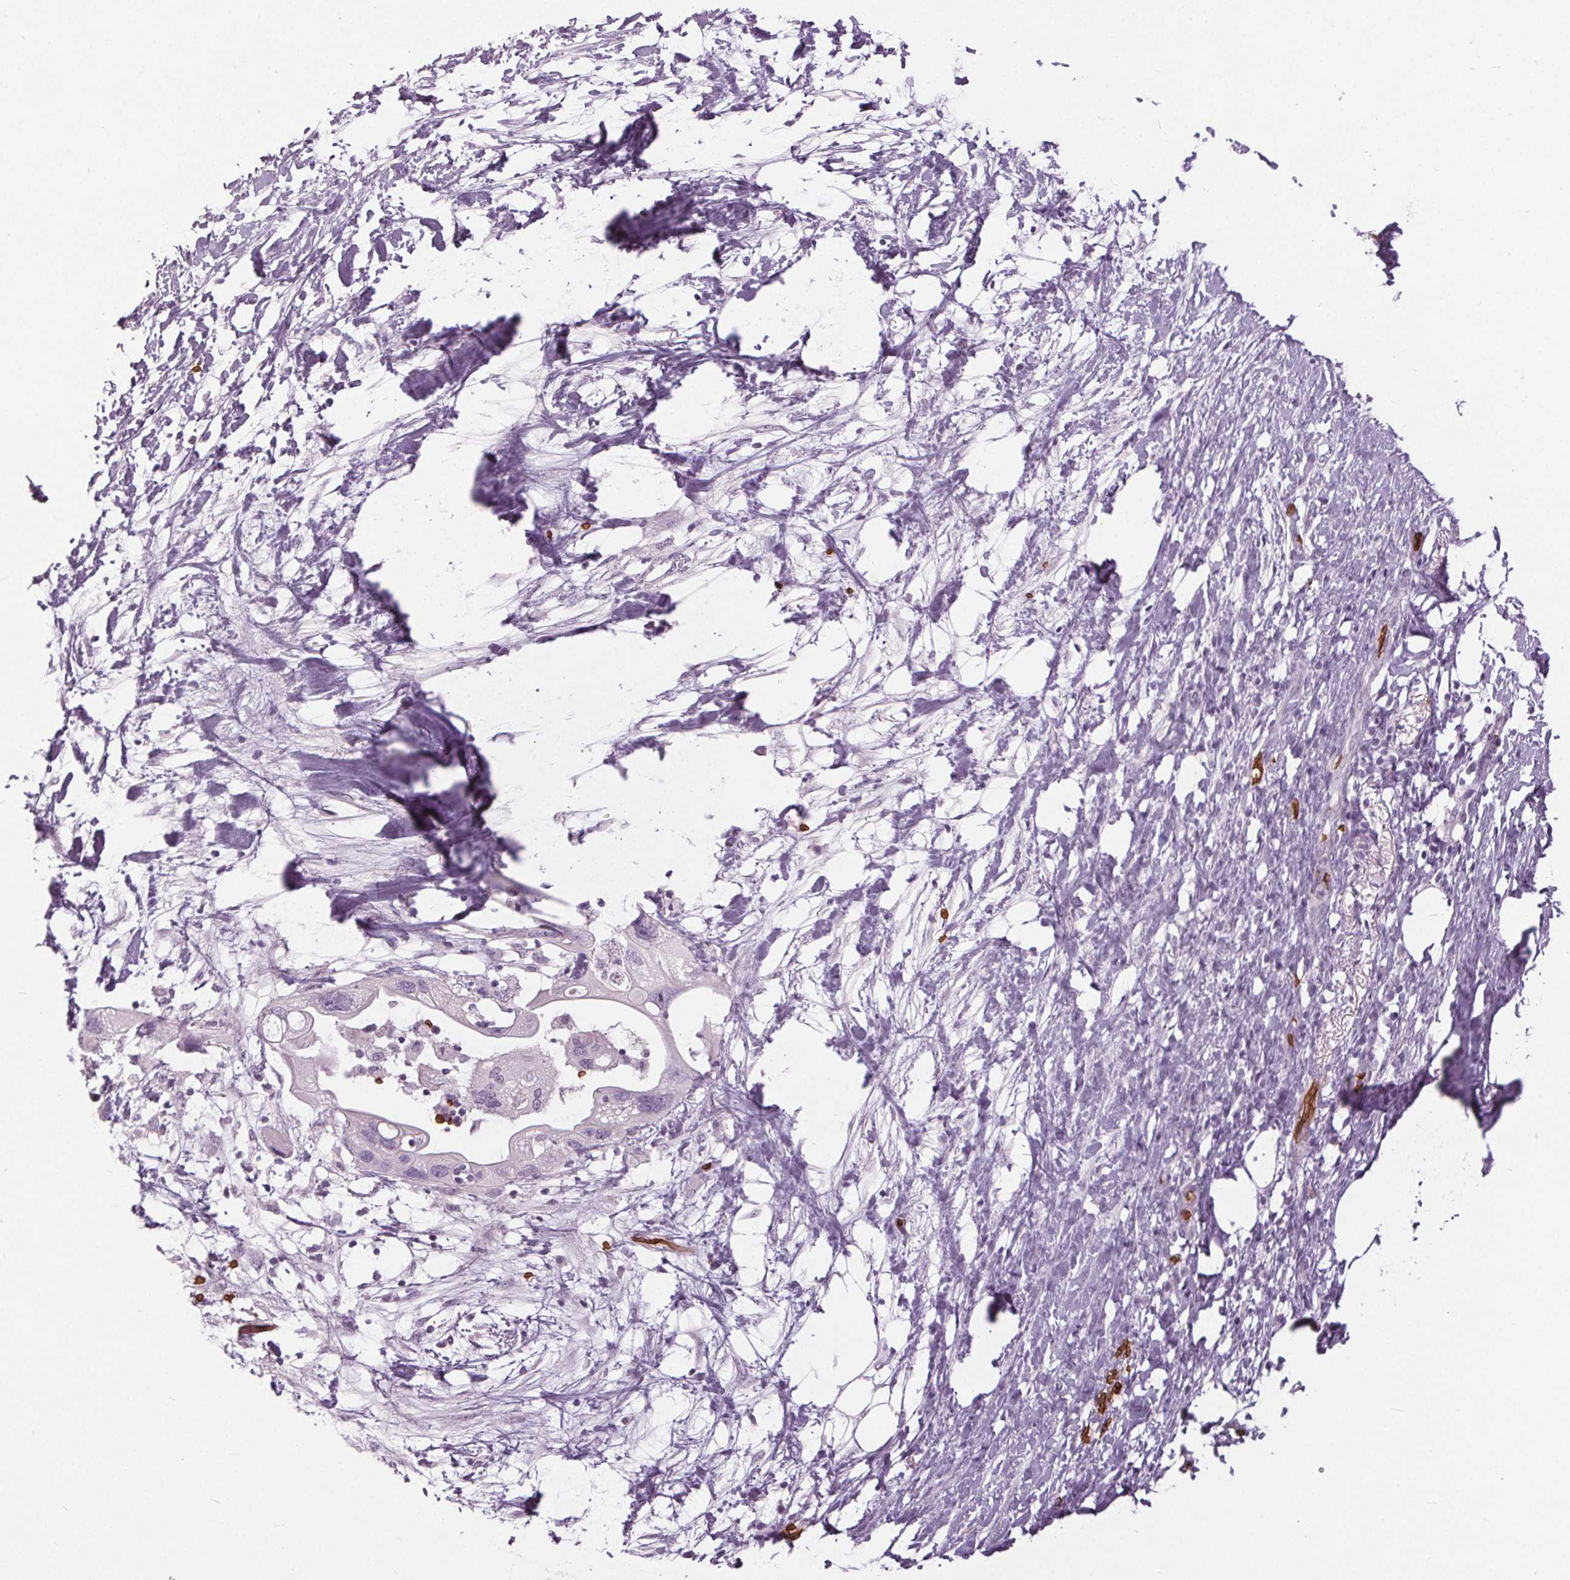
{"staining": {"intensity": "negative", "quantity": "none", "location": "none"}, "tissue": "pancreatic cancer", "cell_type": "Tumor cells", "image_type": "cancer", "snomed": [{"axis": "morphology", "description": "Adenocarcinoma, NOS"}, {"axis": "topography", "description": "Pancreas"}], "caption": "High power microscopy histopathology image of an immunohistochemistry (IHC) histopathology image of pancreatic cancer, revealing no significant staining in tumor cells.", "gene": "SLC4A1", "patient": {"sex": "female", "age": 72}}